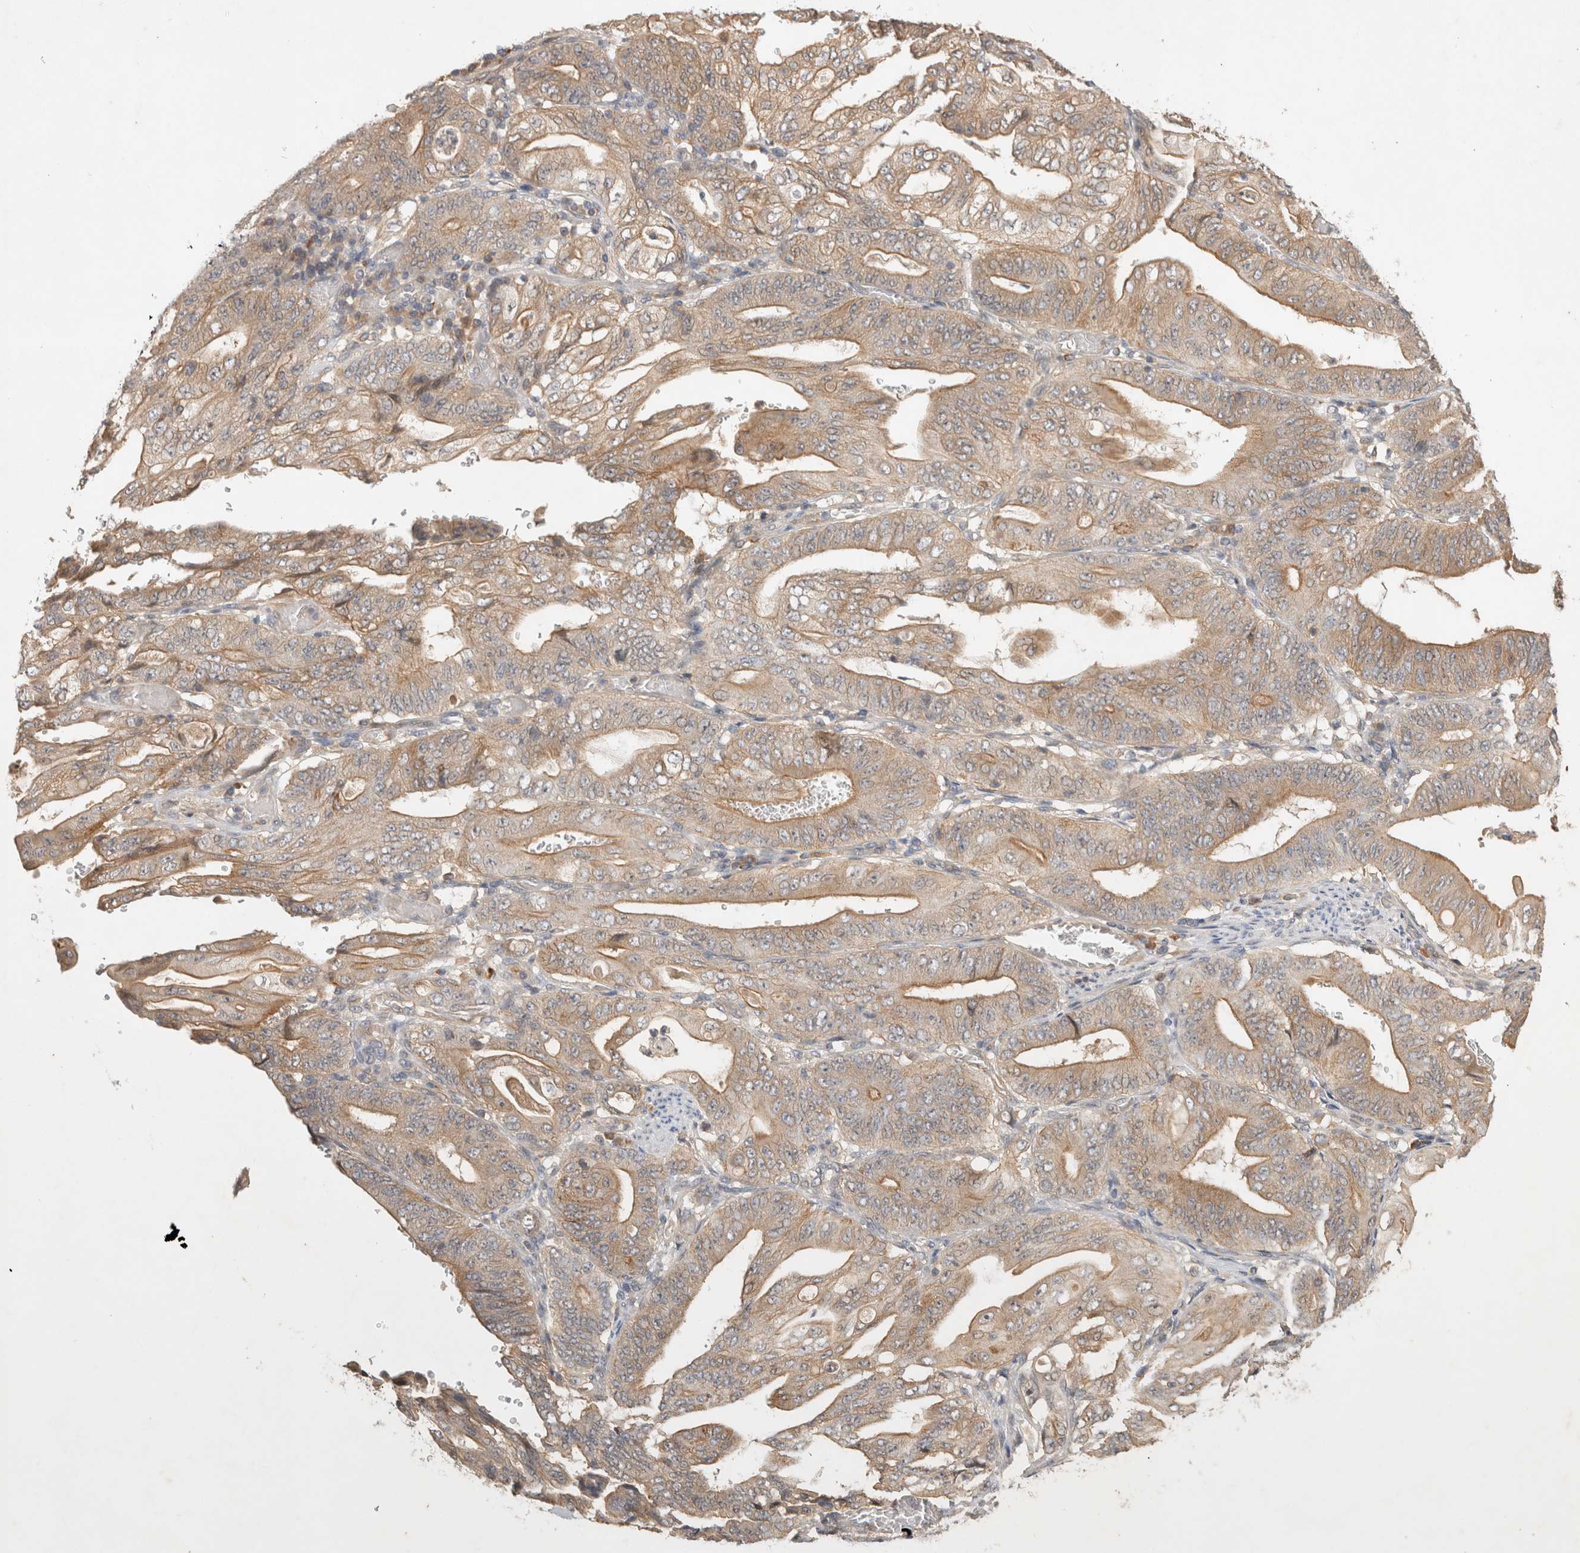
{"staining": {"intensity": "moderate", "quantity": ">75%", "location": "cytoplasmic/membranous"}, "tissue": "stomach cancer", "cell_type": "Tumor cells", "image_type": "cancer", "snomed": [{"axis": "morphology", "description": "Adenocarcinoma, NOS"}, {"axis": "topography", "description": "Stomach"}], "caption": "An IHC histopathology image of tumor tissue is shown. Protein staining in brown labels moderate cytoplasmic/membranous positivity in stomach cancer within tumor cells.", "gene": "YES1", "patient": {"sex": "female", "age": 73}}